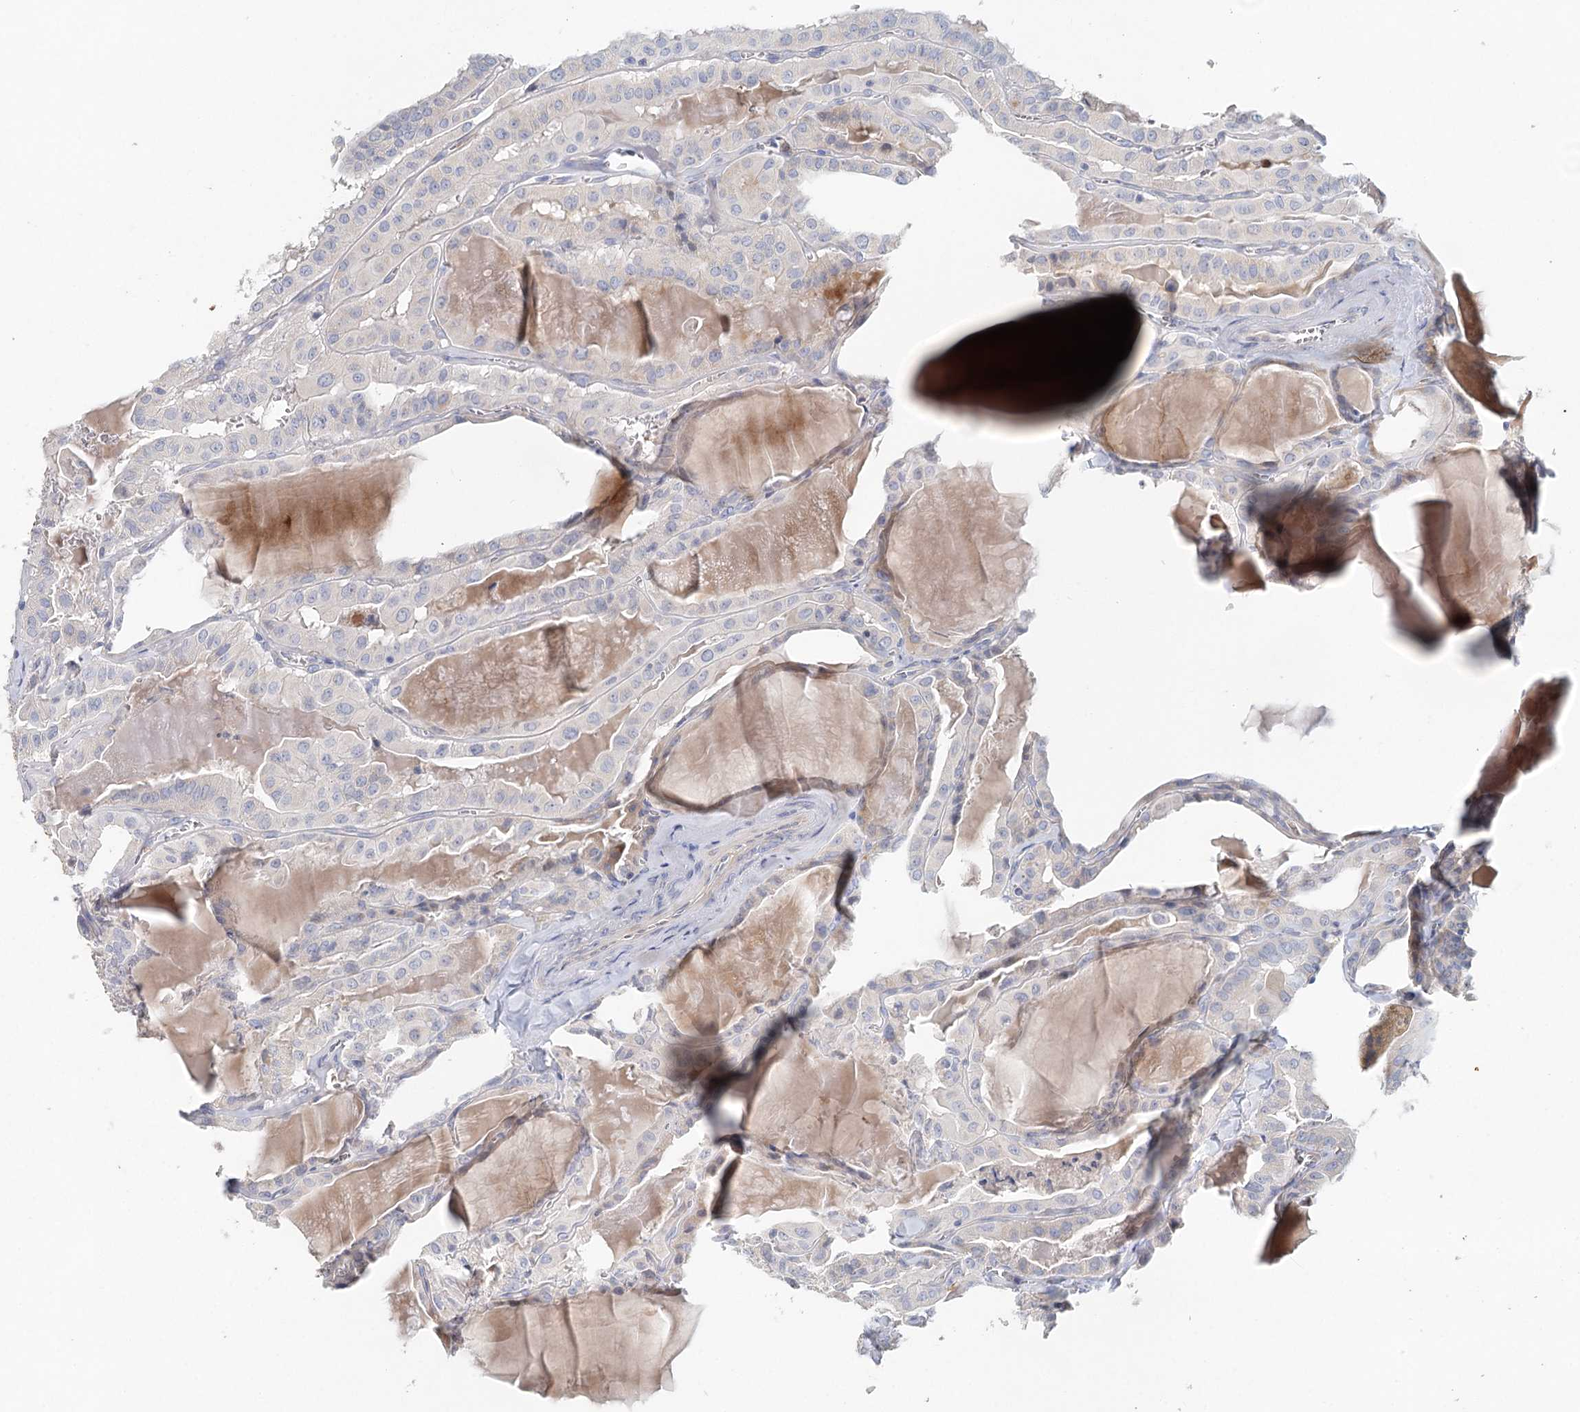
{"staining": {"intensity": "negative", "quantity": "none", "location": "none"}, "tissue": "thyroid cancer", "cell_type": "Tumor cells", "image_type": "cancer", "snomed": [{"axis": "morphology", "description": "Papillary adenocarcinoma, NOS"}, {"axis": "topography", "description": "Thyroid gland"}], "caption": "Immunohistochemistry (IHC) of human papillary adenocarcinoma (thyroid) demonstrates no positivity in tumor cells.", "gene": "MYL6B", "patient": {"sex": "male", "age": 52}}